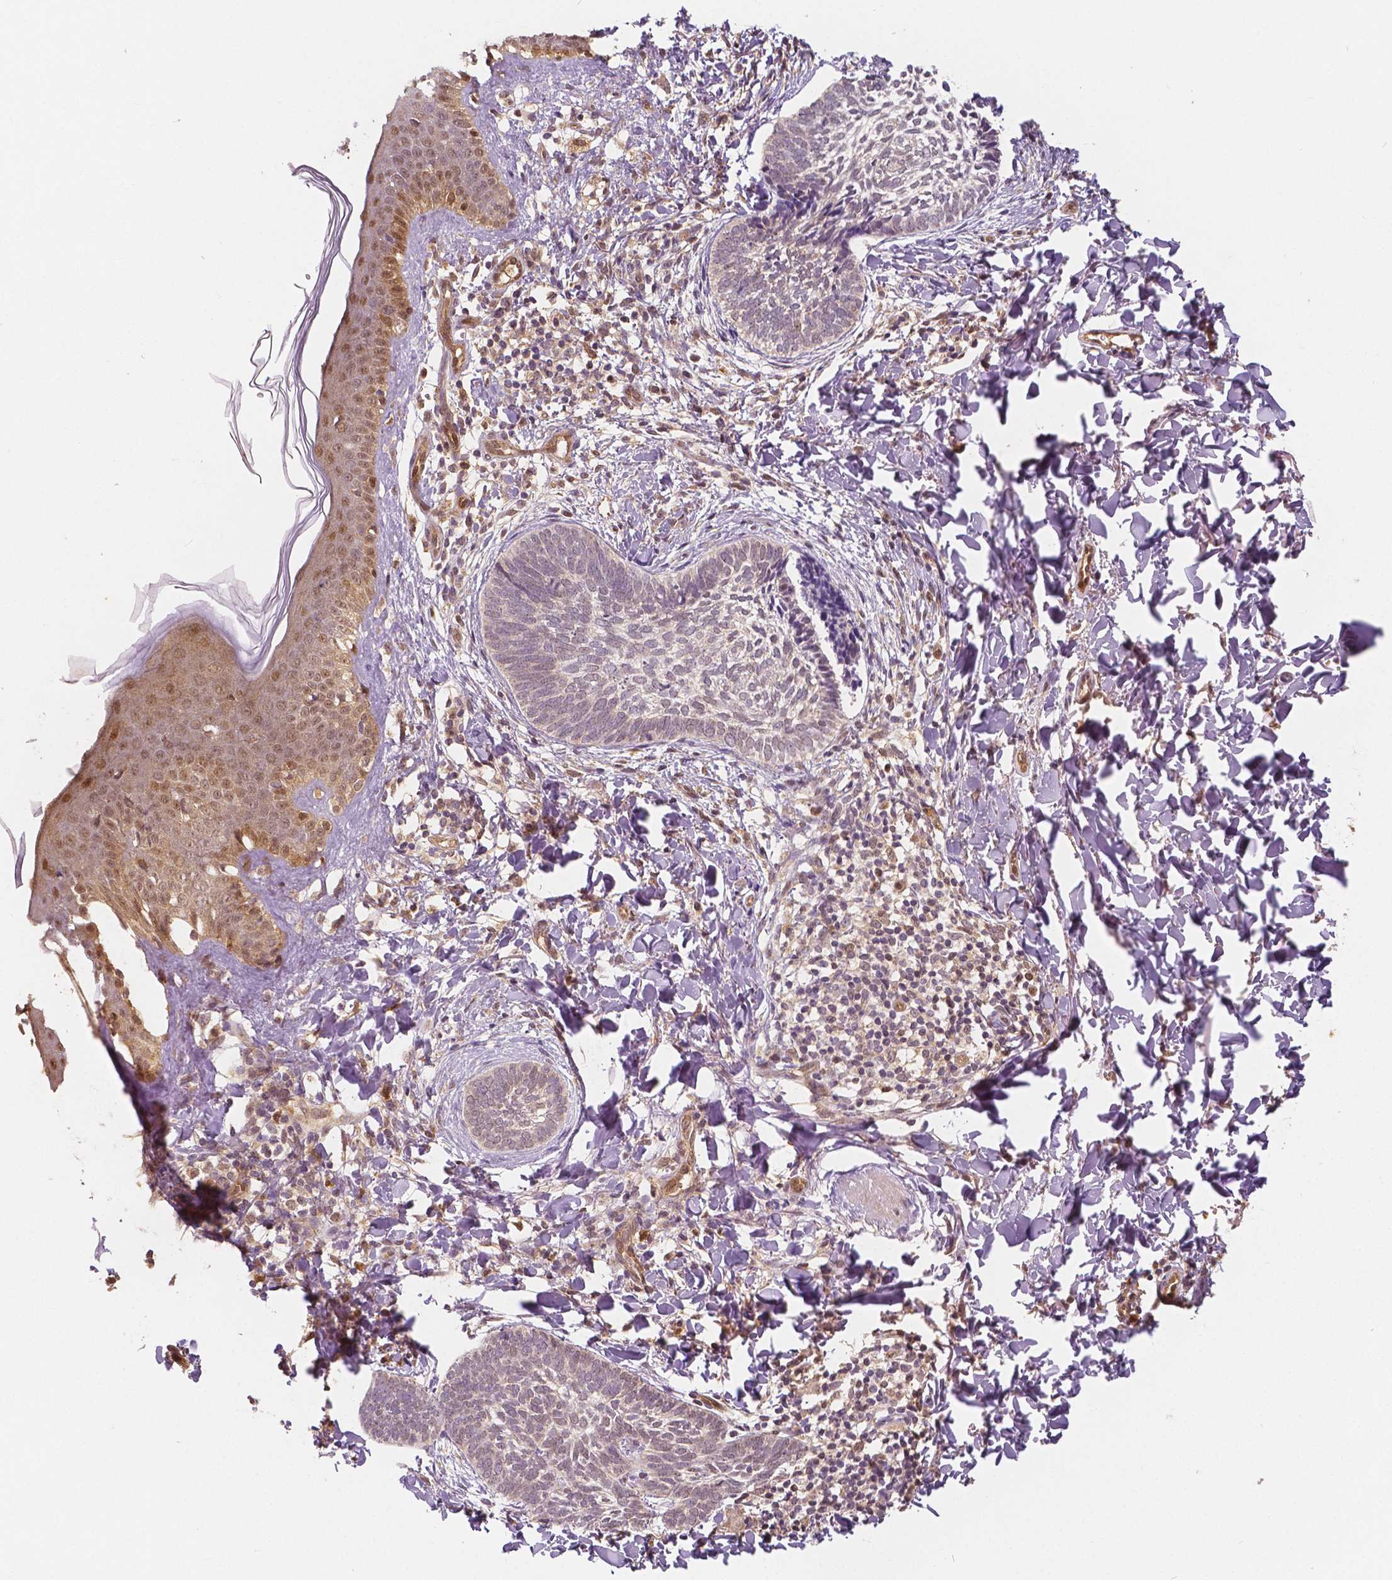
{"staining": {"intensity": "weak", "quantity": "25%-75%", "location": "cytoplasmic/membranous"}, "tissue": "skin cancer", "cell_type": "Tumor cells", "image_type": "cancer", "snomed": [{"axis": "morphology", "description": "Normal tissue, NOS"}, {"axis": "morphology", "description": "Basal cell carcinoma"}, {"axis": "topography", "description": "Skin"}], "caption": "The photomicrograph reveals staining of basal cell carcinoma (skin), revealing weak cytoplasmic/membranous protein positivity (brown color) within tumor cells.", "gene": "NAPRT", "patient": {"sex": "male", "age": 46}}